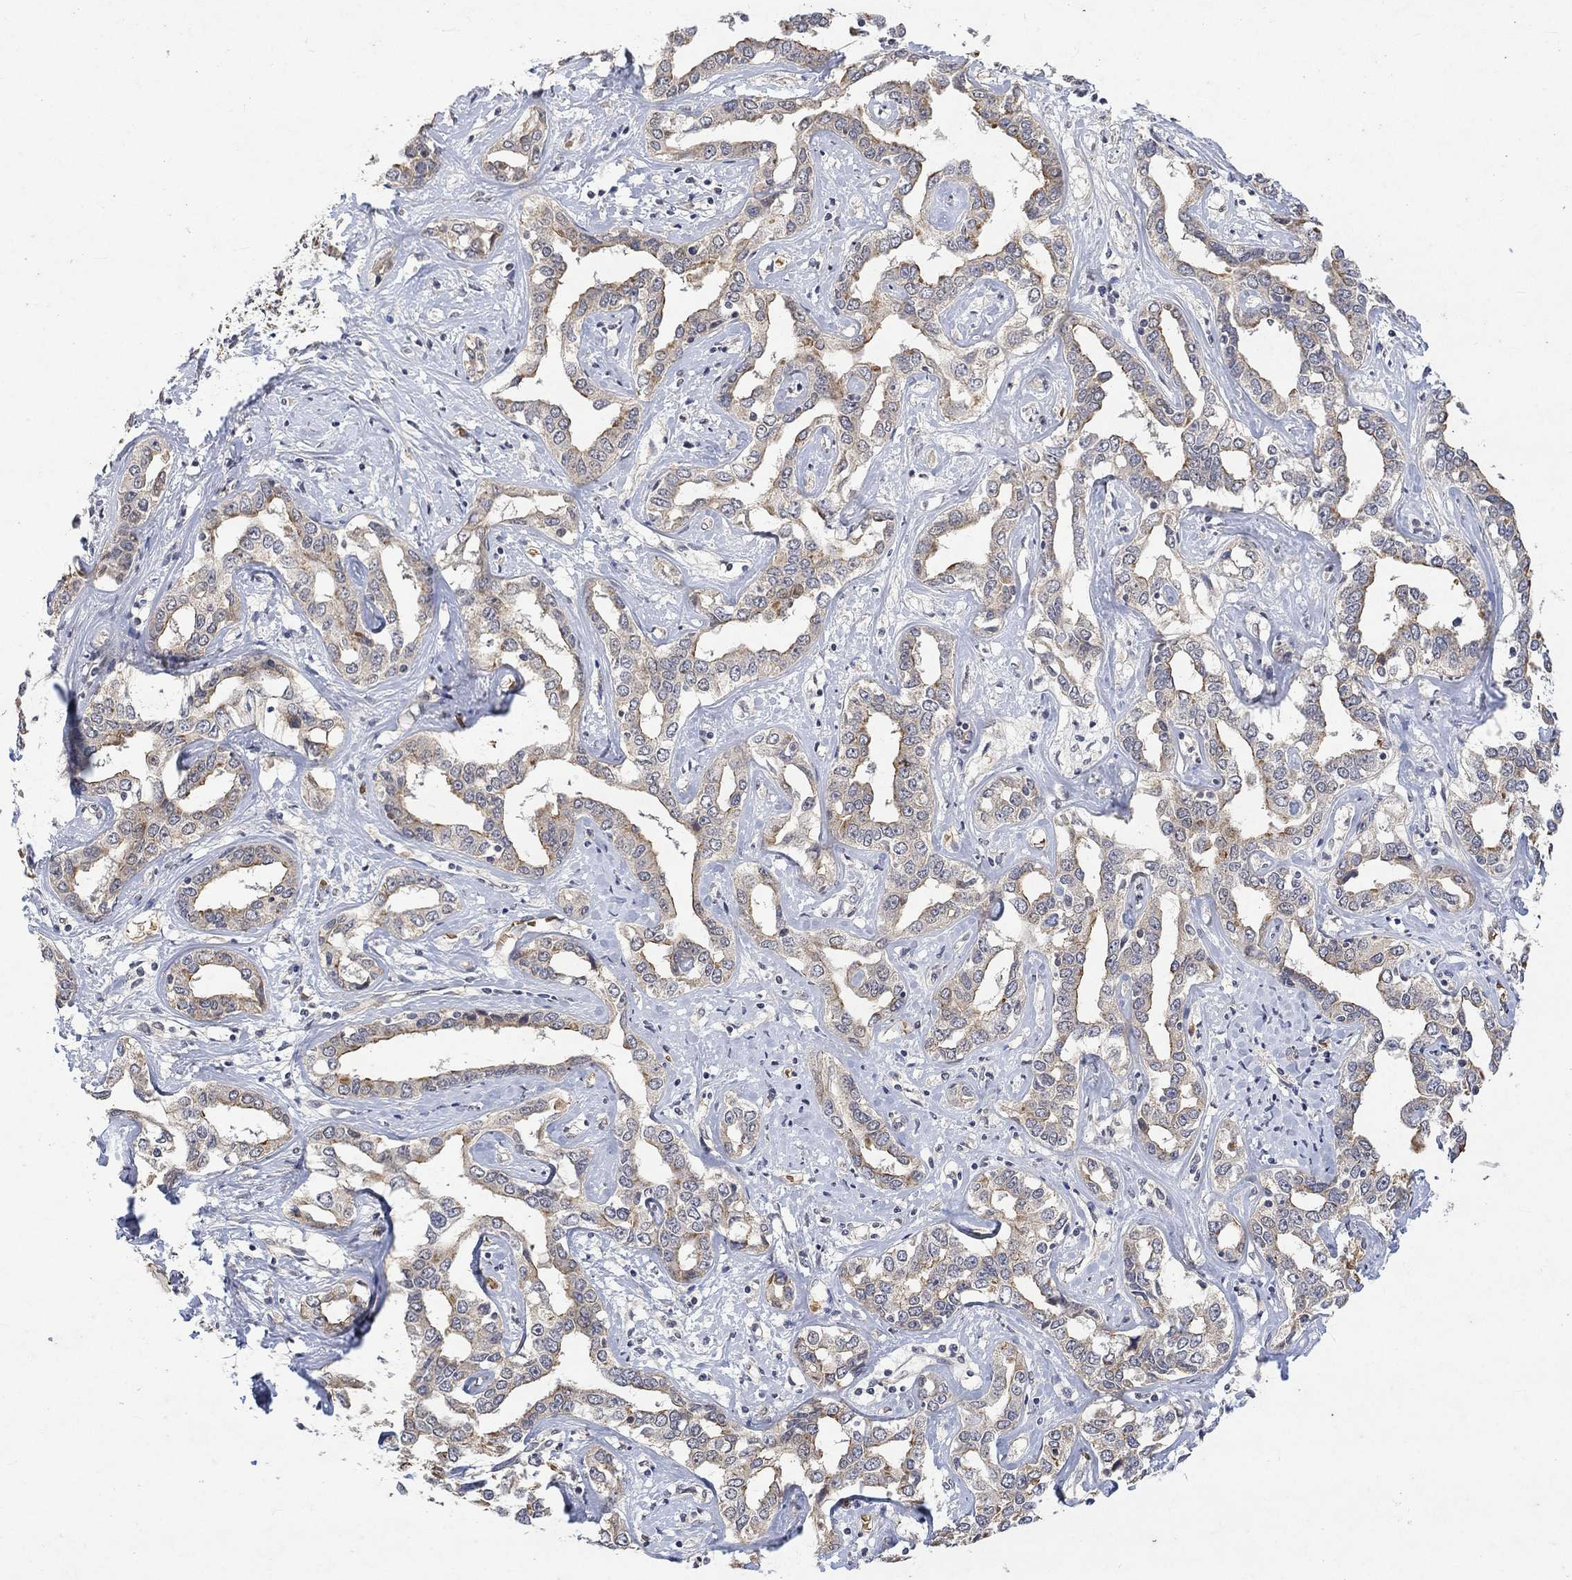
{"staining": {"intensity": "moderate", "quantity": ">75%", "location": "cytoplasmic/membranous"}, "tissue": "liver cancer", "cell_type": "Tumor cells", "image_type": "cancer", "snomed": [{"axis": "morphology", "description": "Cholangiocarcinoma"}, {"axis": "topography", "description": "Liver"}], "caption": "Immunohistochemistry of liver cancer reveals medium levels of moderate cytoplasmic/membranous staining in about >75% of tumor cells. The staining was performed using DAB, with brown indicating positive protein expression. Nuclei are stained blue with hematoxylin.", "gene": "GRIN2D", "patient": {"sex": "male", "age": 59}}